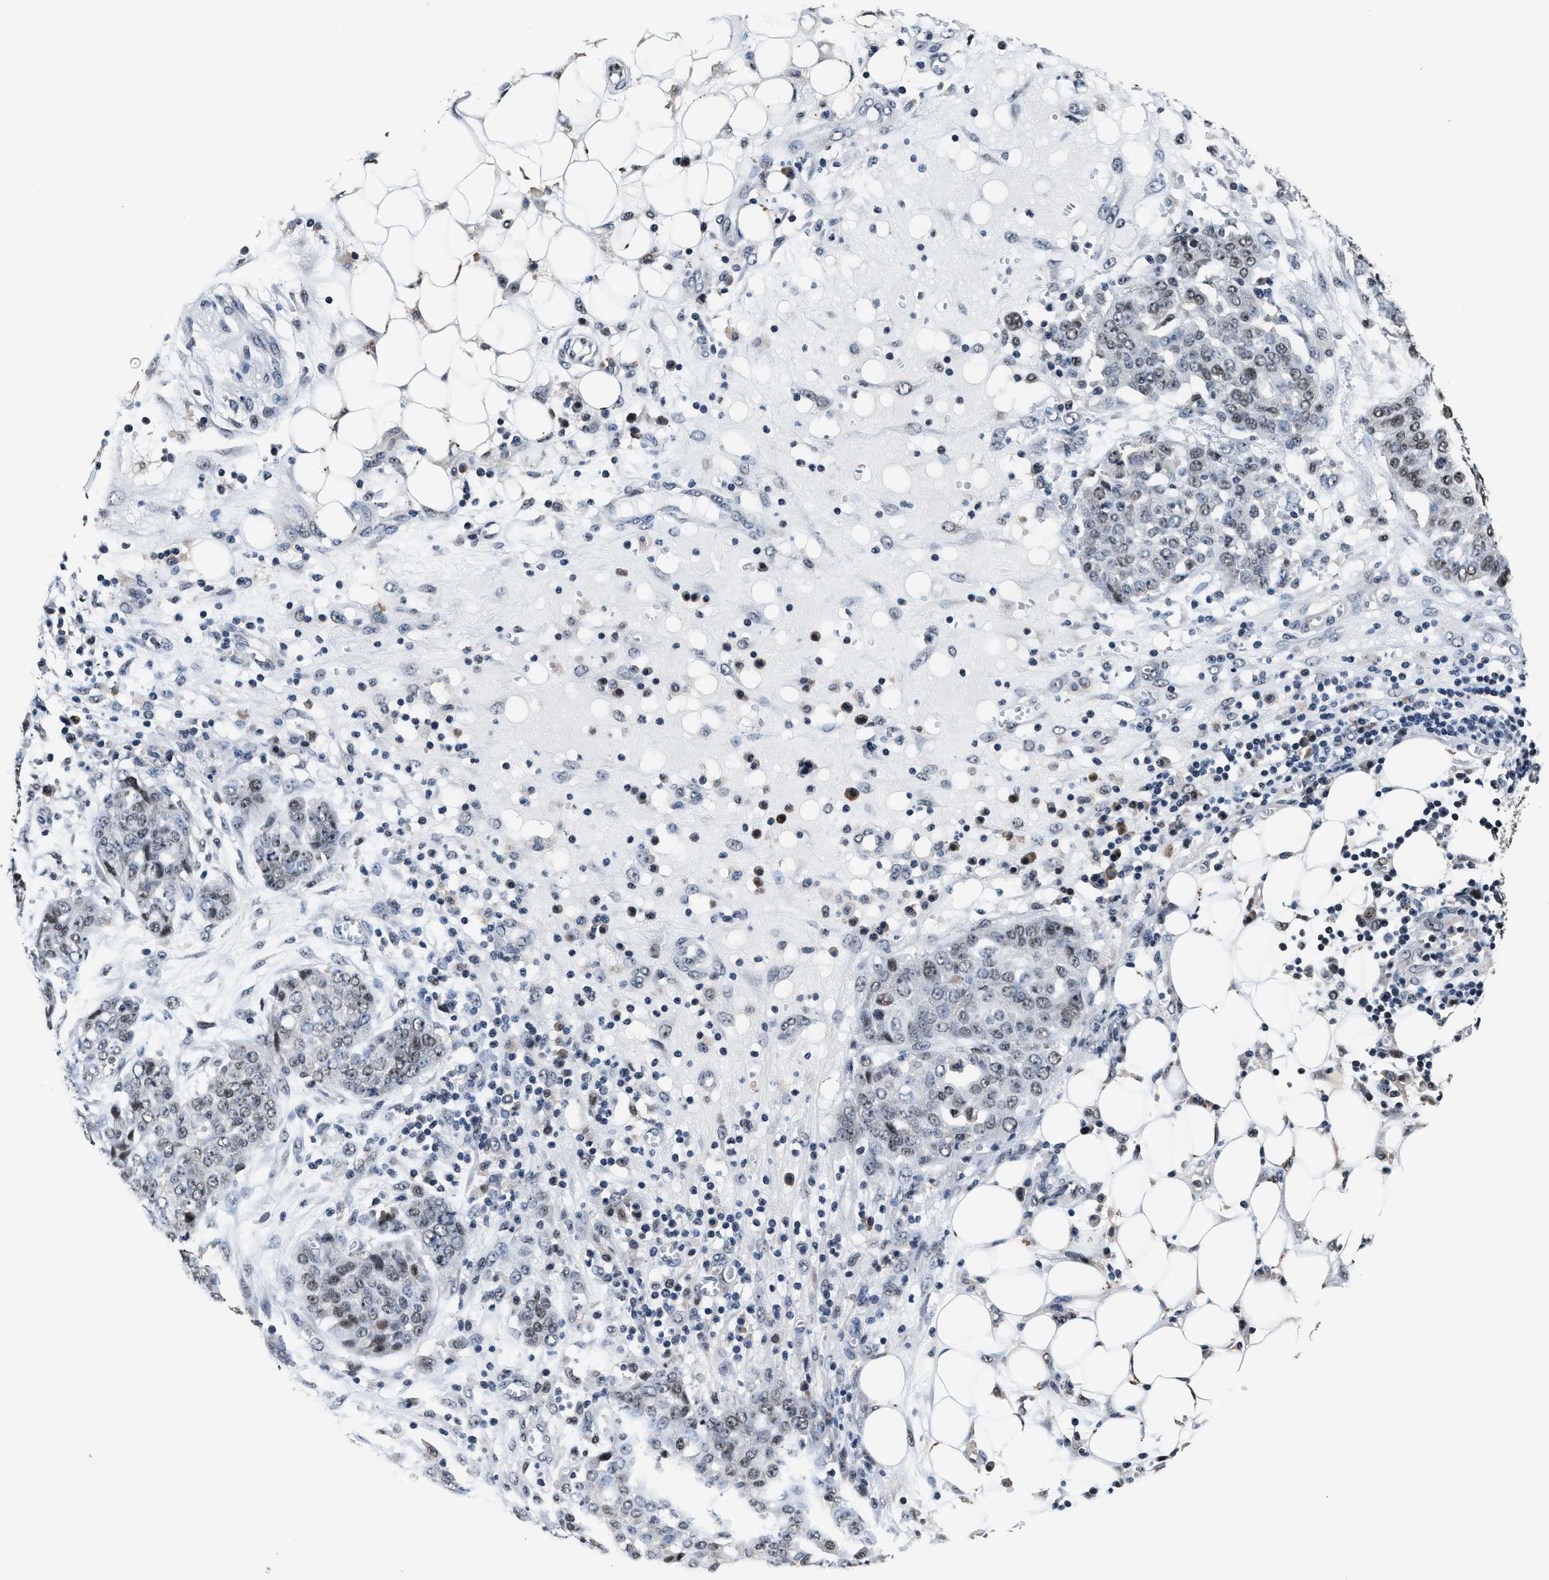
{"staining": {"intensity": "weak", "quantity": "<25%", "location": "nuclear"}, "tissue": "ovarian cancer", "cell_type": "Tumor cells", "image_type": "cancer", "snomed": [{"axis": "morphology", "description": "Cystadenocarcinoma, serous, NOS"}, {"axis": "topography", "description": "Soft tissue"}, {"axis": "topography", "description": "Ovary"}], "caption": "DAB immunohistochemical staining of human ovarian cancer (serous cystadenocarcinoma) displays no significant positivity in tumor cells.", "gene": "USP16", "patient": {"sex": "female", "age": 57}}